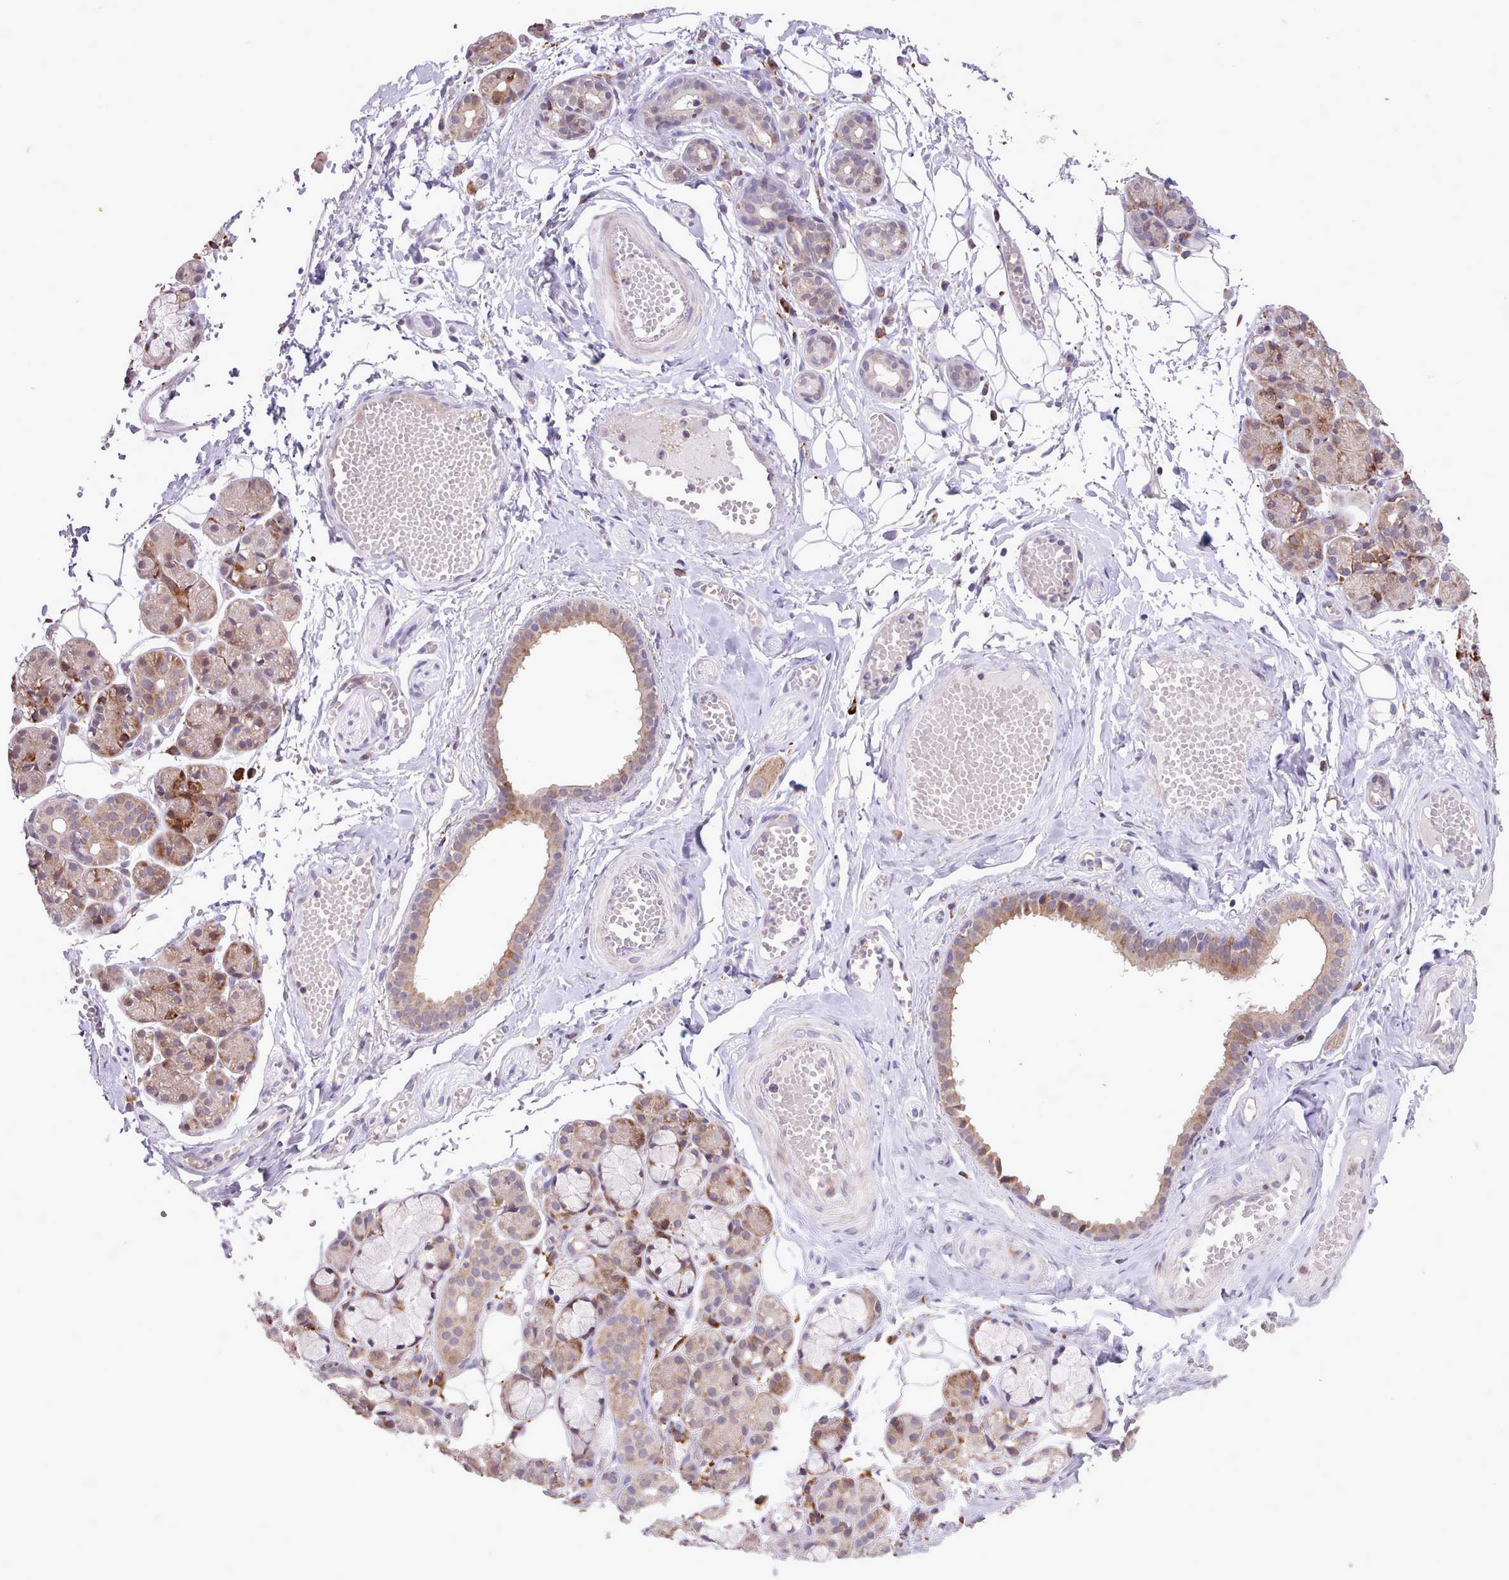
{"staining": {"intensity": "moderate", "quantity": "25%-75%", "location": "cytoplasmic/membranous"}, "tissue": "salivary gland", "cell_type": "Glandular cells", "image_type": "normal", "snomed": [{"axis": "morphology", "description": "Normal tissue, NOS"}, {"axis": "topography", "description": "Salivary gland"}], "caption": "Normal salivary gland exhibits moderate cytoplasmic/membranous expression in about 25%-75% of glandular cells, visualized by immunohistochemistry. (Stains: DAB in brown, nuclei in blue, Microscopy: brightfield microscopy at high magnification).", "gene": "TTLL3", "patient": {"sex": "male", "age": 63}}